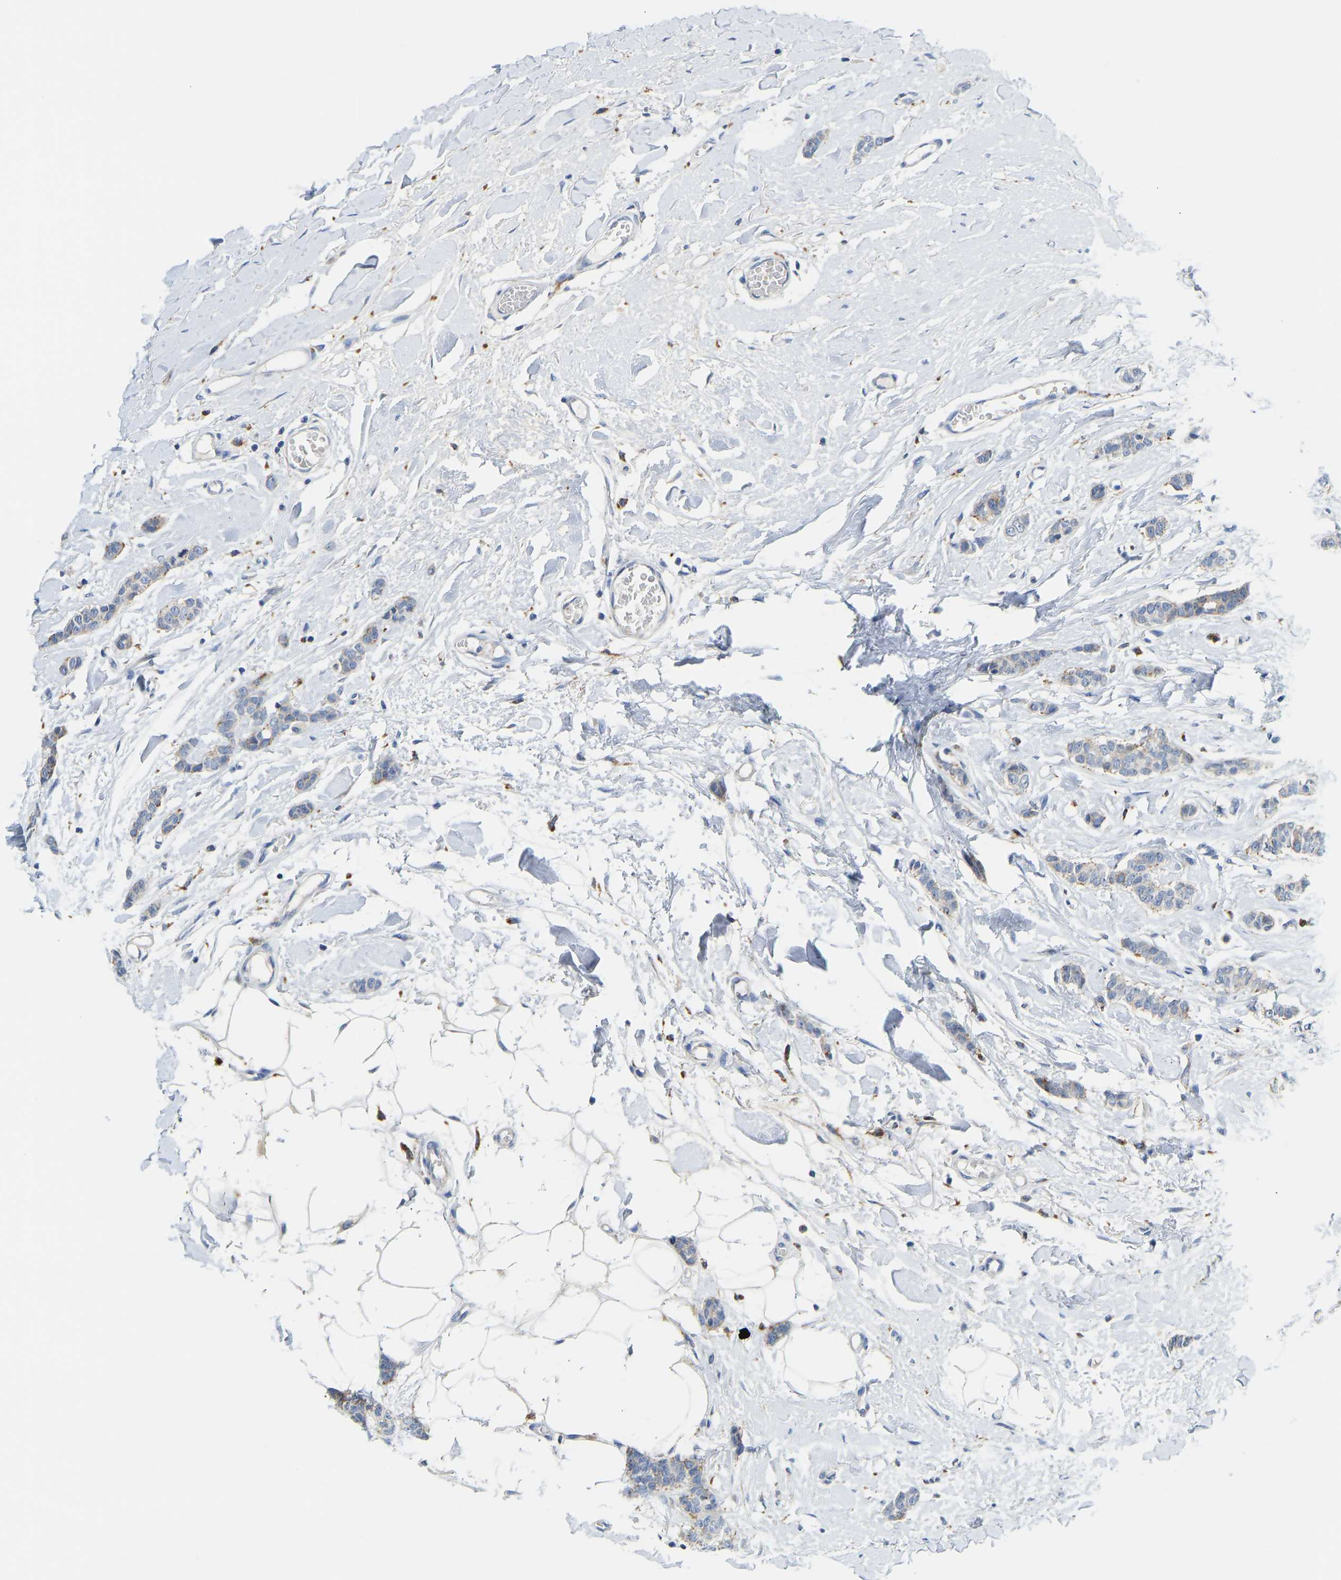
{"staining": {"intensity": "moderate", "quantity": "<25%", "location": "cytoplasmic/membranous"}, "tissue": "breast cancer", "cell_type": "Tumor cells", "image_type": "cancer", "snomed": [{"axis": "morphology", "description": "Lobular carcinoma"}, {"axis": "topography", "description": "Skin"}, {"axis": "topography", "description": "Breast"}], "caption": "Lobular carcinoma (breast) stained with a brown dye displays moderate cytoplasmic/membranous positive expression in approximately <25% of tumor cells.", "gene": "ATP6V1E1", "patient": {"sex": "female", "age": 46}}